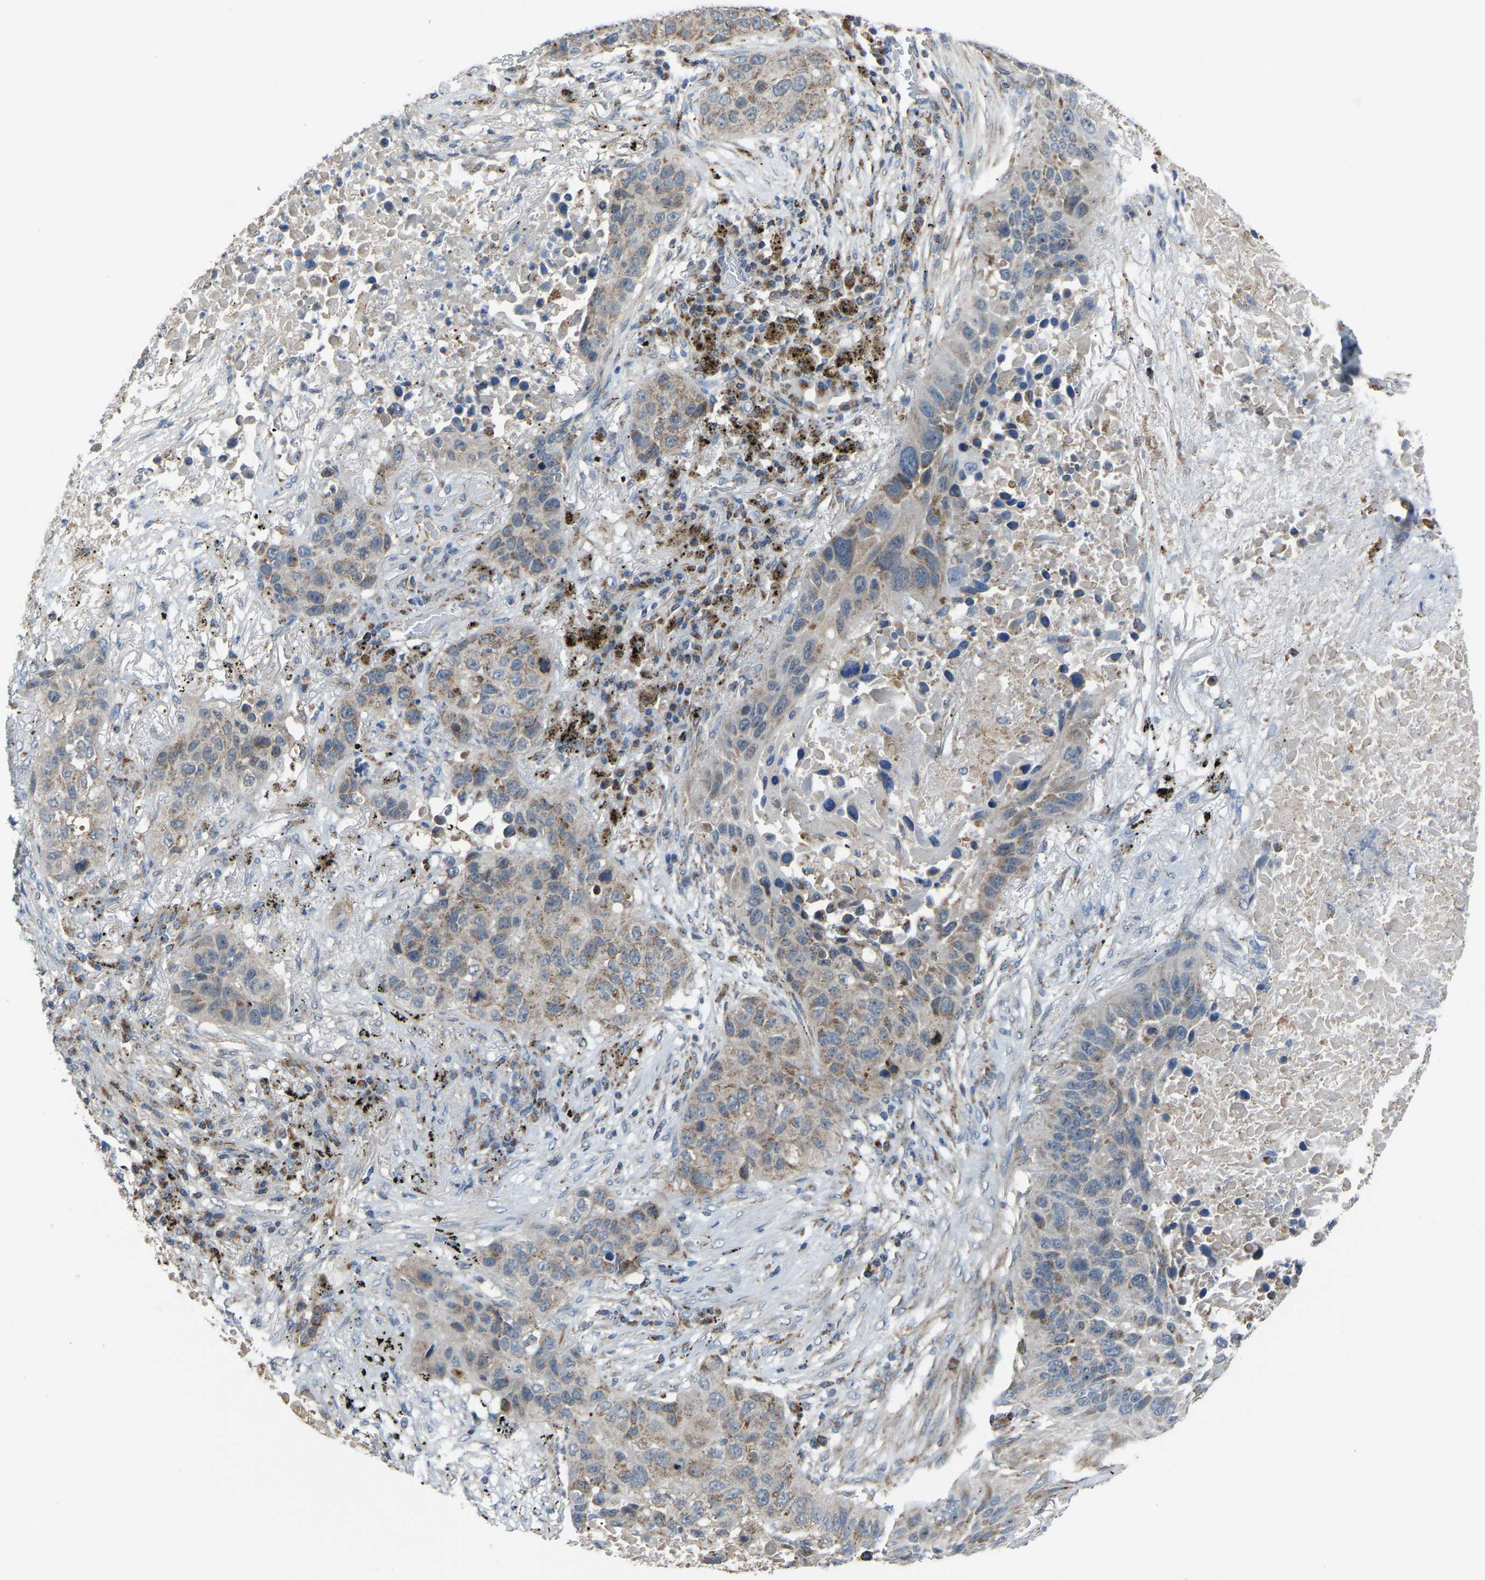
{"staining": {"intensity": "weak", "quantity": "<25%", "location": "cytoplasmic/membranous"}, "tissue": "lung cancer", "cell_type": "Tumor cells", "image_type": "cancer", "snomed": [{"axis": "morphology", "description": "Squamous cell carcinoma, NOS"}, {"axis": "topography", "description": "Lung"}], "caption": "Squamous cell carcinoma (lung) stained for a protein using IHC reveals no positivity tumor cells.", "gene": "CANT1", "patient": {"sex": "male", "age": 57}}